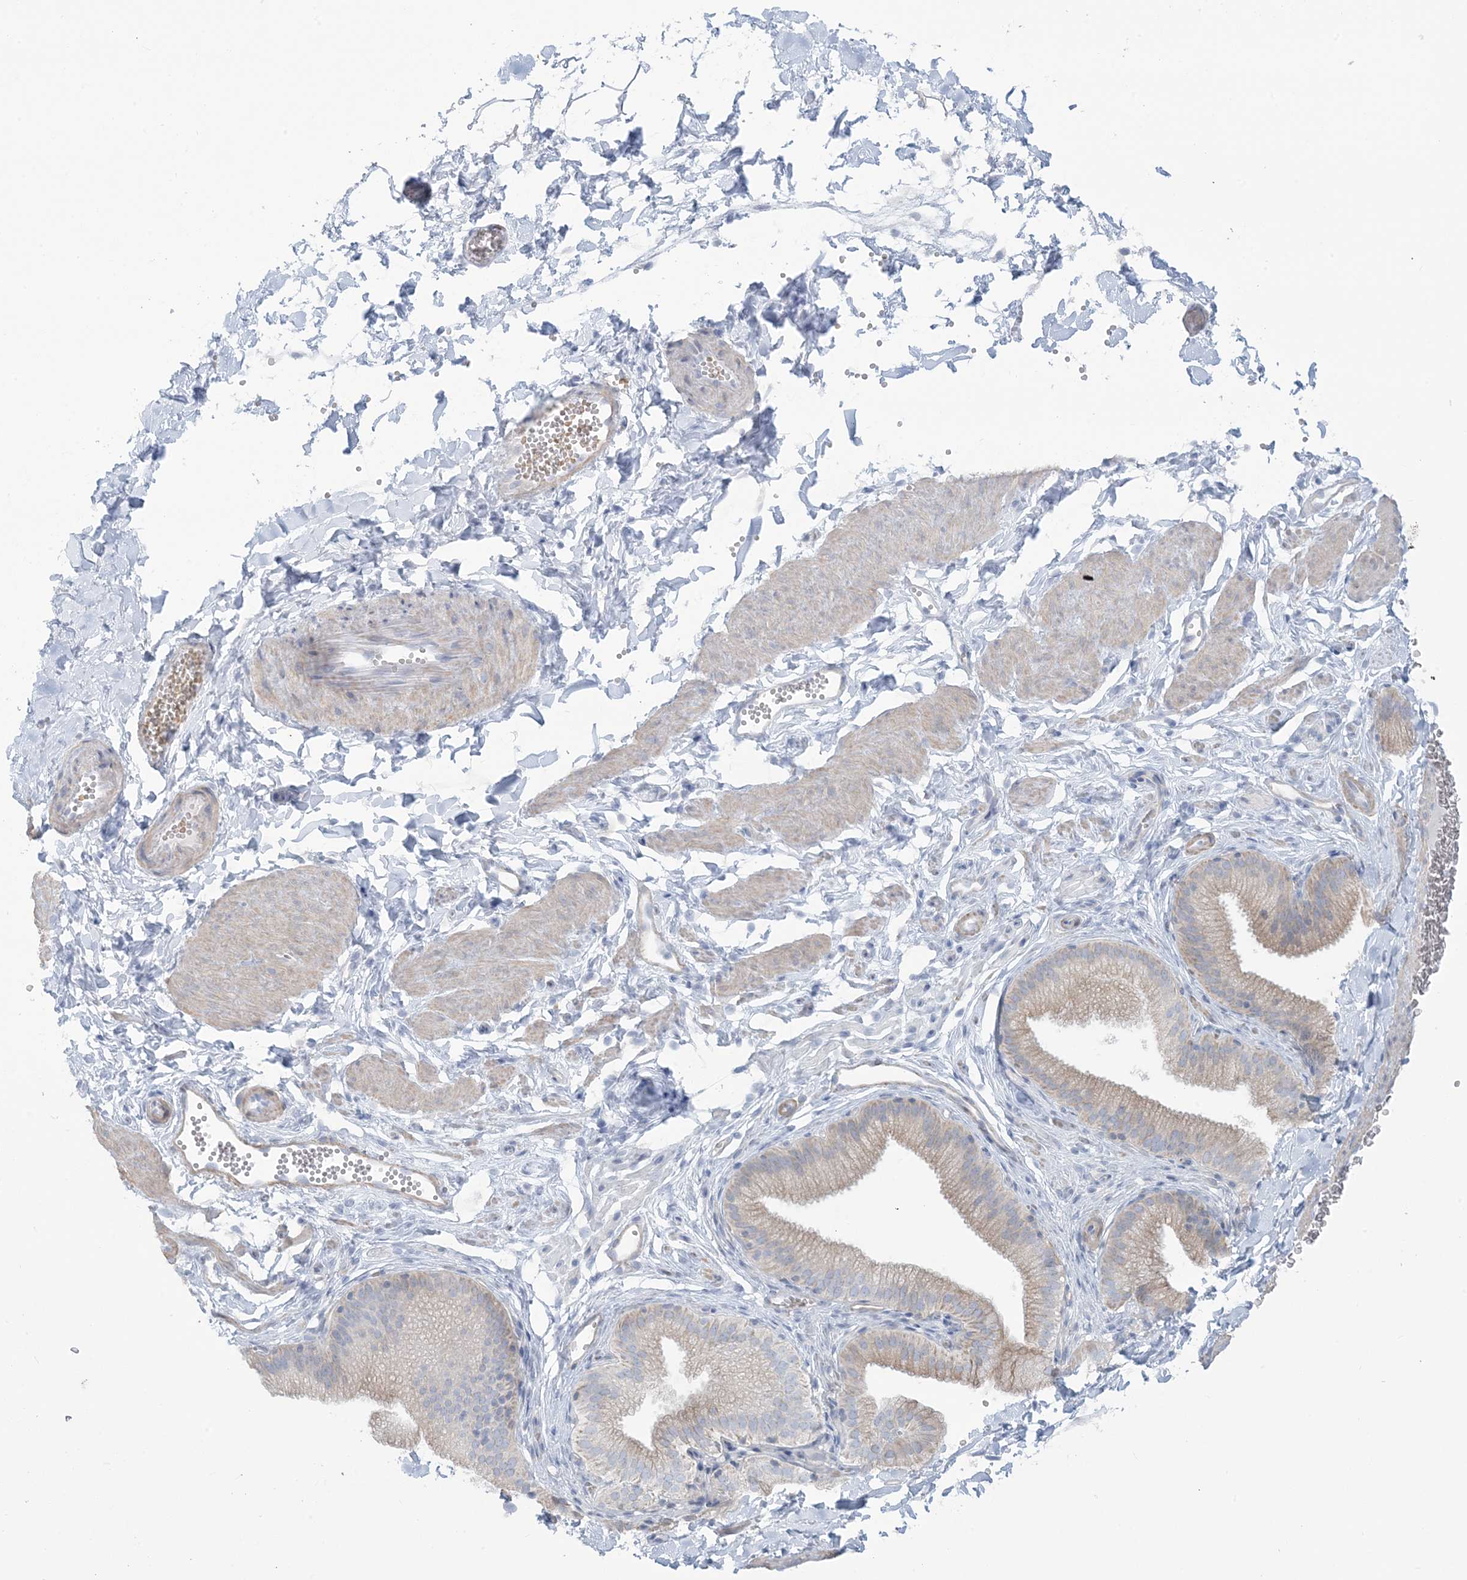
{"staining": {"intensity": "negative", "quantity": "none", "location": "none"}, "tissue": "adipose tissue", "cell_type": "Adipocytes", "image_type": "normal", "snomed": [{"axis": "morphology", "description": "Normal tissue, NOS"}, {"axis": "topography", "description": "Gallbladder"}, {"axis": "topography", "description": "Peripheral nerve tissue"}], "caption": "Histopathology image shows no protein expression in adipocytes of benign adipose tissue. (DAB (3,3'-diaminobenzidine) immunohistochemistry (IHC), high magnification).", "gene": "AGXT", "patient": {"sex": "male", "age": 38}}